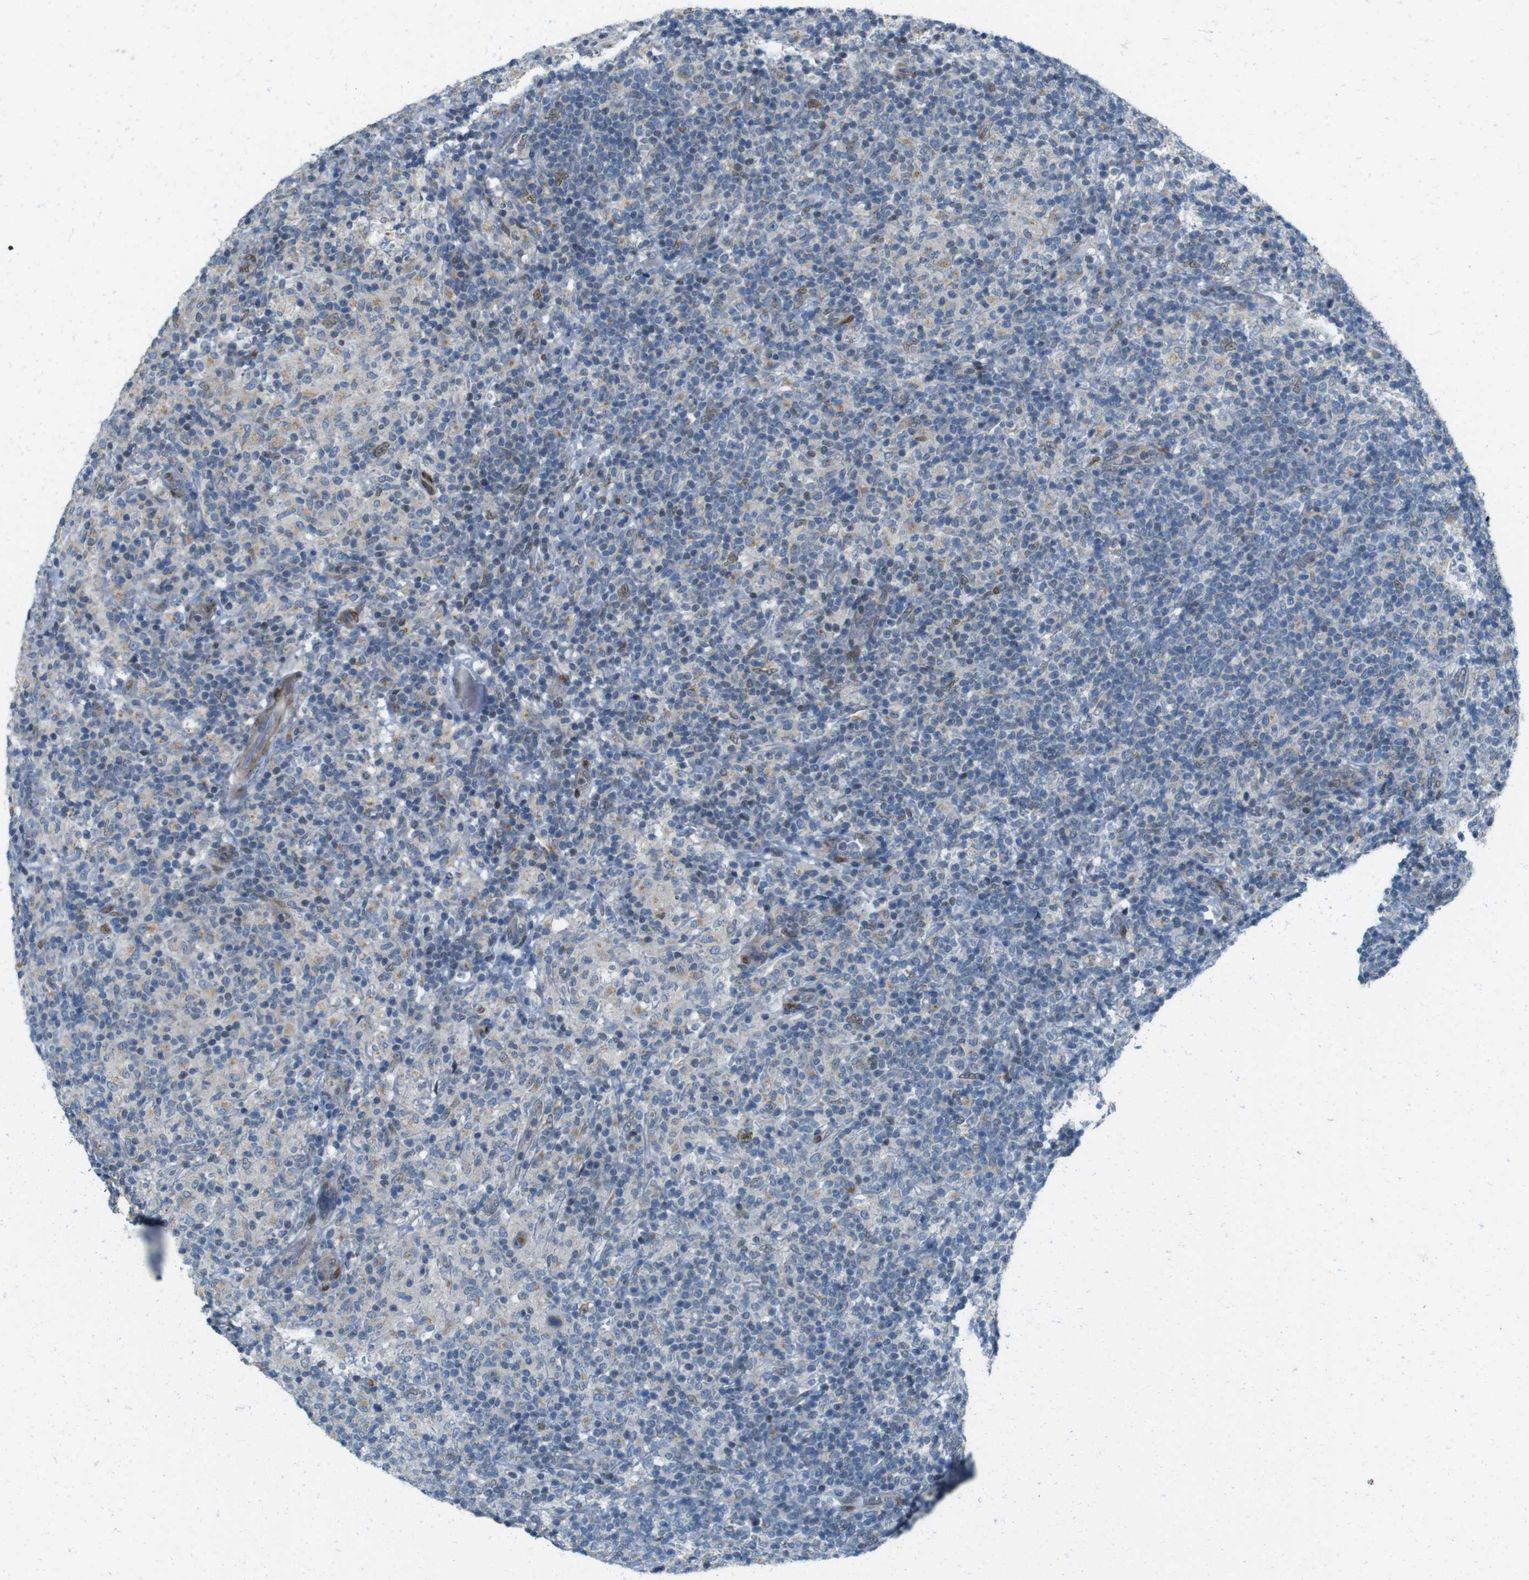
{"staining": {"intensity": "negative", "quantity": "none", "location": "none"}, "tissue": "lymphoma", "cell_type": "Tumor cells", "image_type": "cancer", "snomed": [{"axis": "morphology", "description": "Hodgkin's disease, NOS"}, {"axis": "topography", "description": "Lymph node"}], "caption": "Immunohistochemical staining of Hodgkin's disease shows no significant expression in tumor cells. Nuclei are stained in blue.", "gene": "SKI", "patient": {"sex": "male", "age": 70}}